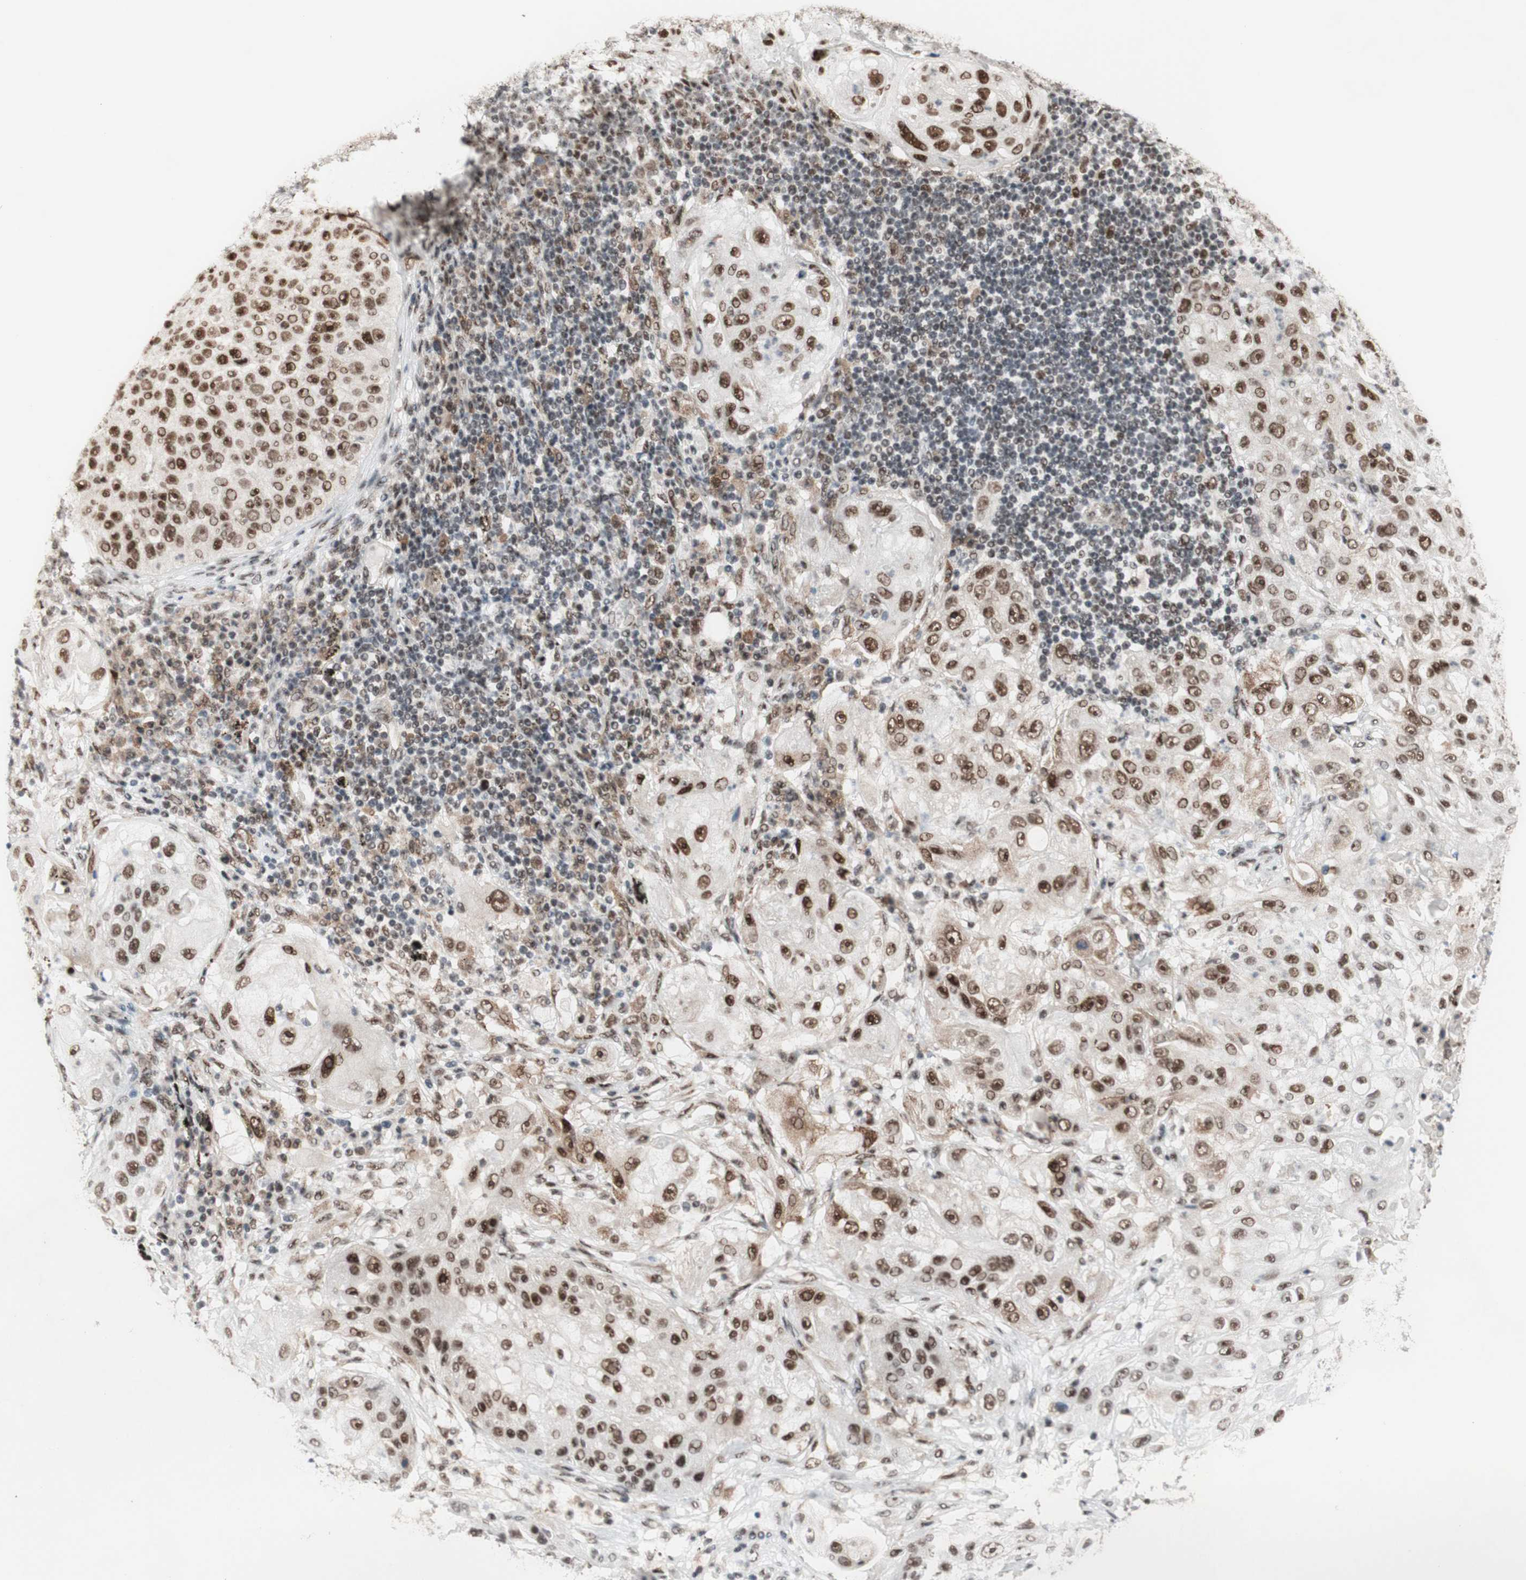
{"staining": {"intensity": "strong", "quantity": ">75%", "location": "nuclear"}, "tissue": "lung cancer", "cell_type": "Tumor cells", "image_type": "cancer", "snomed": [{"axis": "morphology", "description": "Inflammation, NOS"}, {"axis": "morphology", "description": "Squamous cell carcinoma, NOS"}, {"axis": "topography", "description": "Lymph node"}, {"axis": "topography", "description": "Soft tissue"}, {"axis": "topography", "description": "Lung"}], "caption": "About >75% of tumor cells in human lung cancer (squamous cell carcinoma) demonstrate strong nuclear protein expression as visualized by brown immunohistochemical staining.", "gene": "PRPF19", "patient": {"sex": "male", "age": 66}}